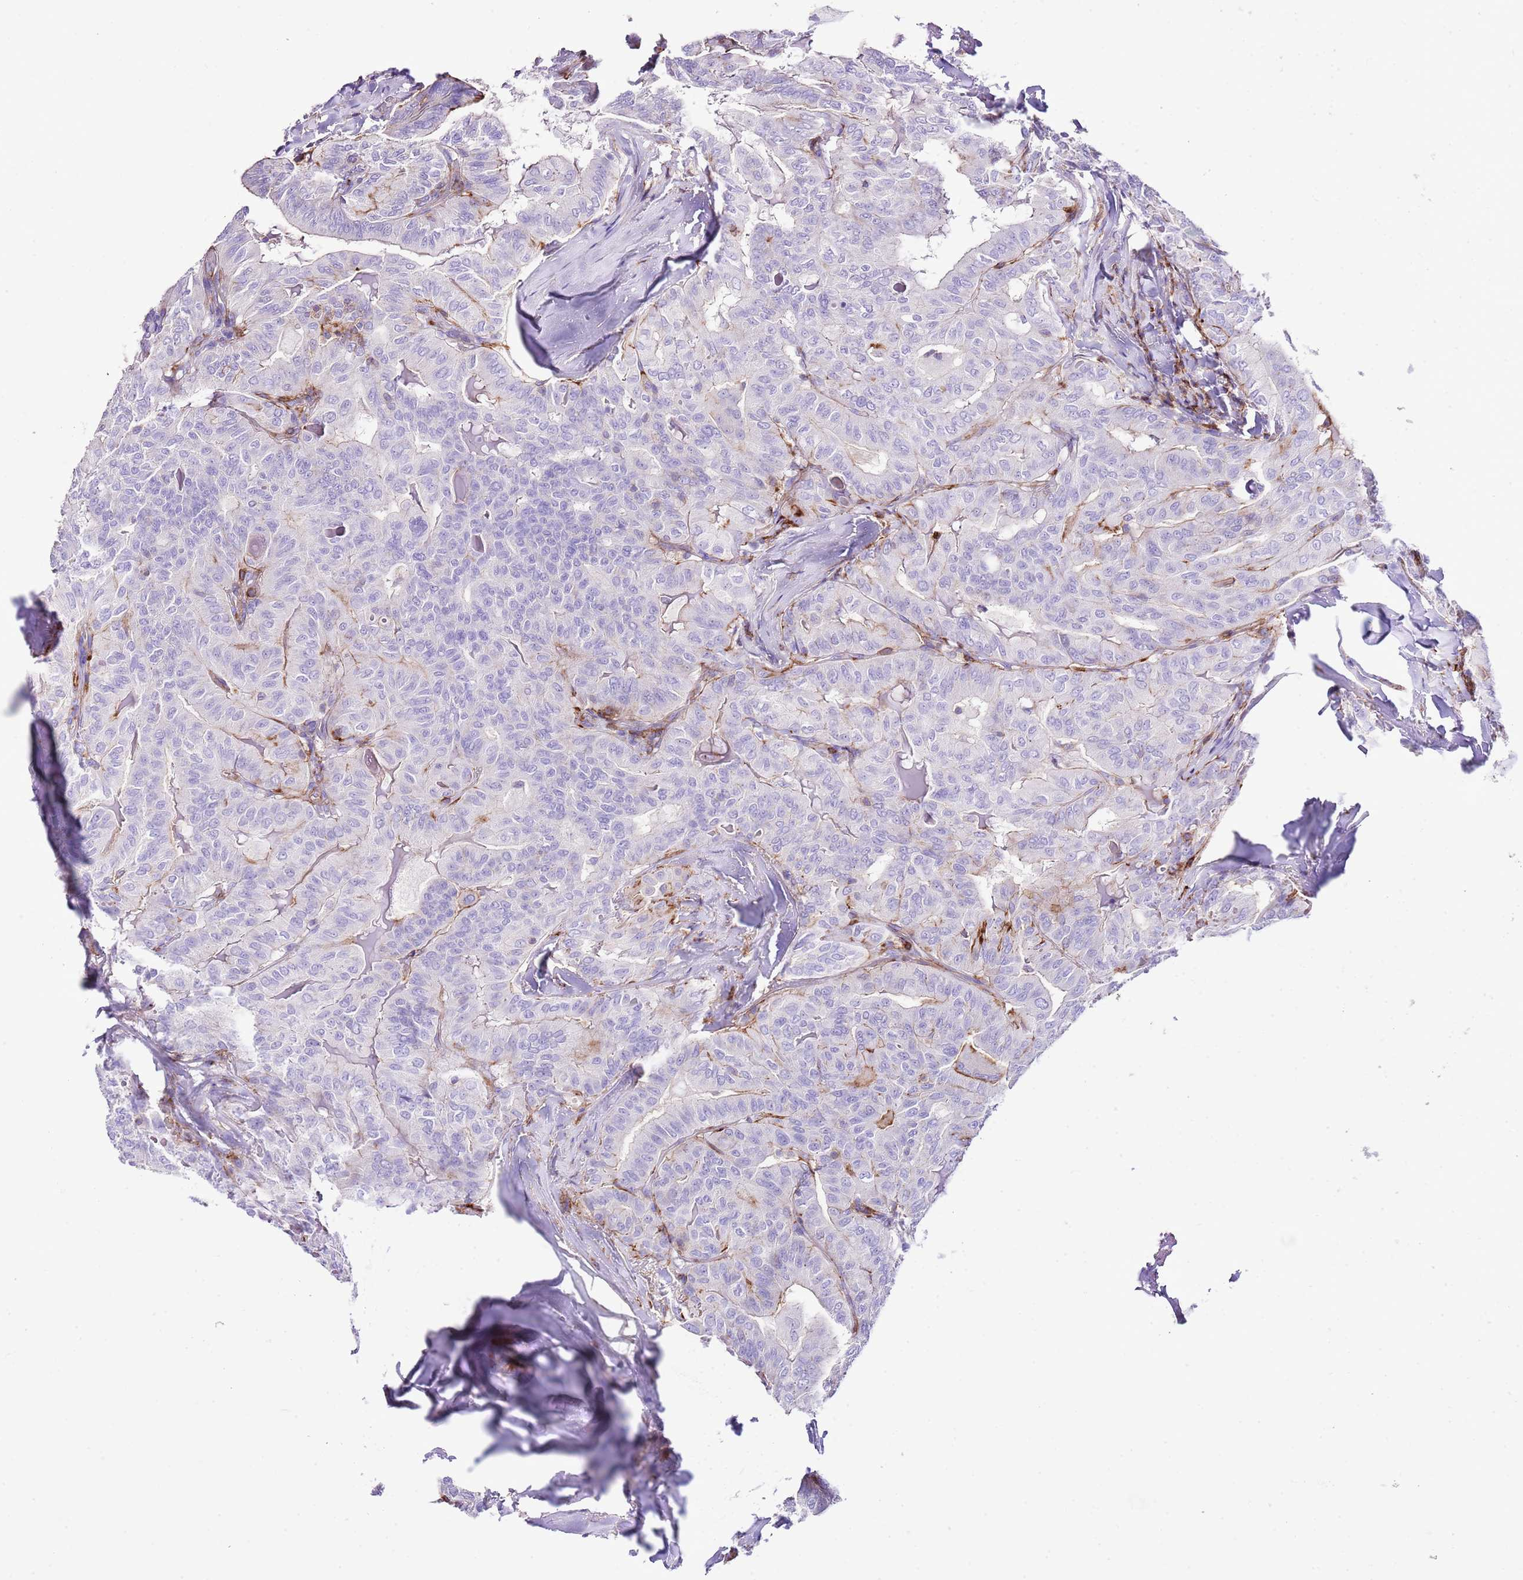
{"staining": {"intensity": "negative", "quantity": "none", "location": "none"}, "tissue": "thyroid cancer", "cell_type": "Tumor cells", "image_type": "cancer", "snomed": [{"axis": "morphology", "description": "Papillary adenocarcinoma, NOS"}, {"axis": "topography", "description": "Thyroid gland"}], "caption": "Protein analysis of papillary adenocarcinoma (thyroid) displays no significant expression in tumor cells.", "gene": "ALDH3A1", "patient": {"sex": "female", "age": 68}}